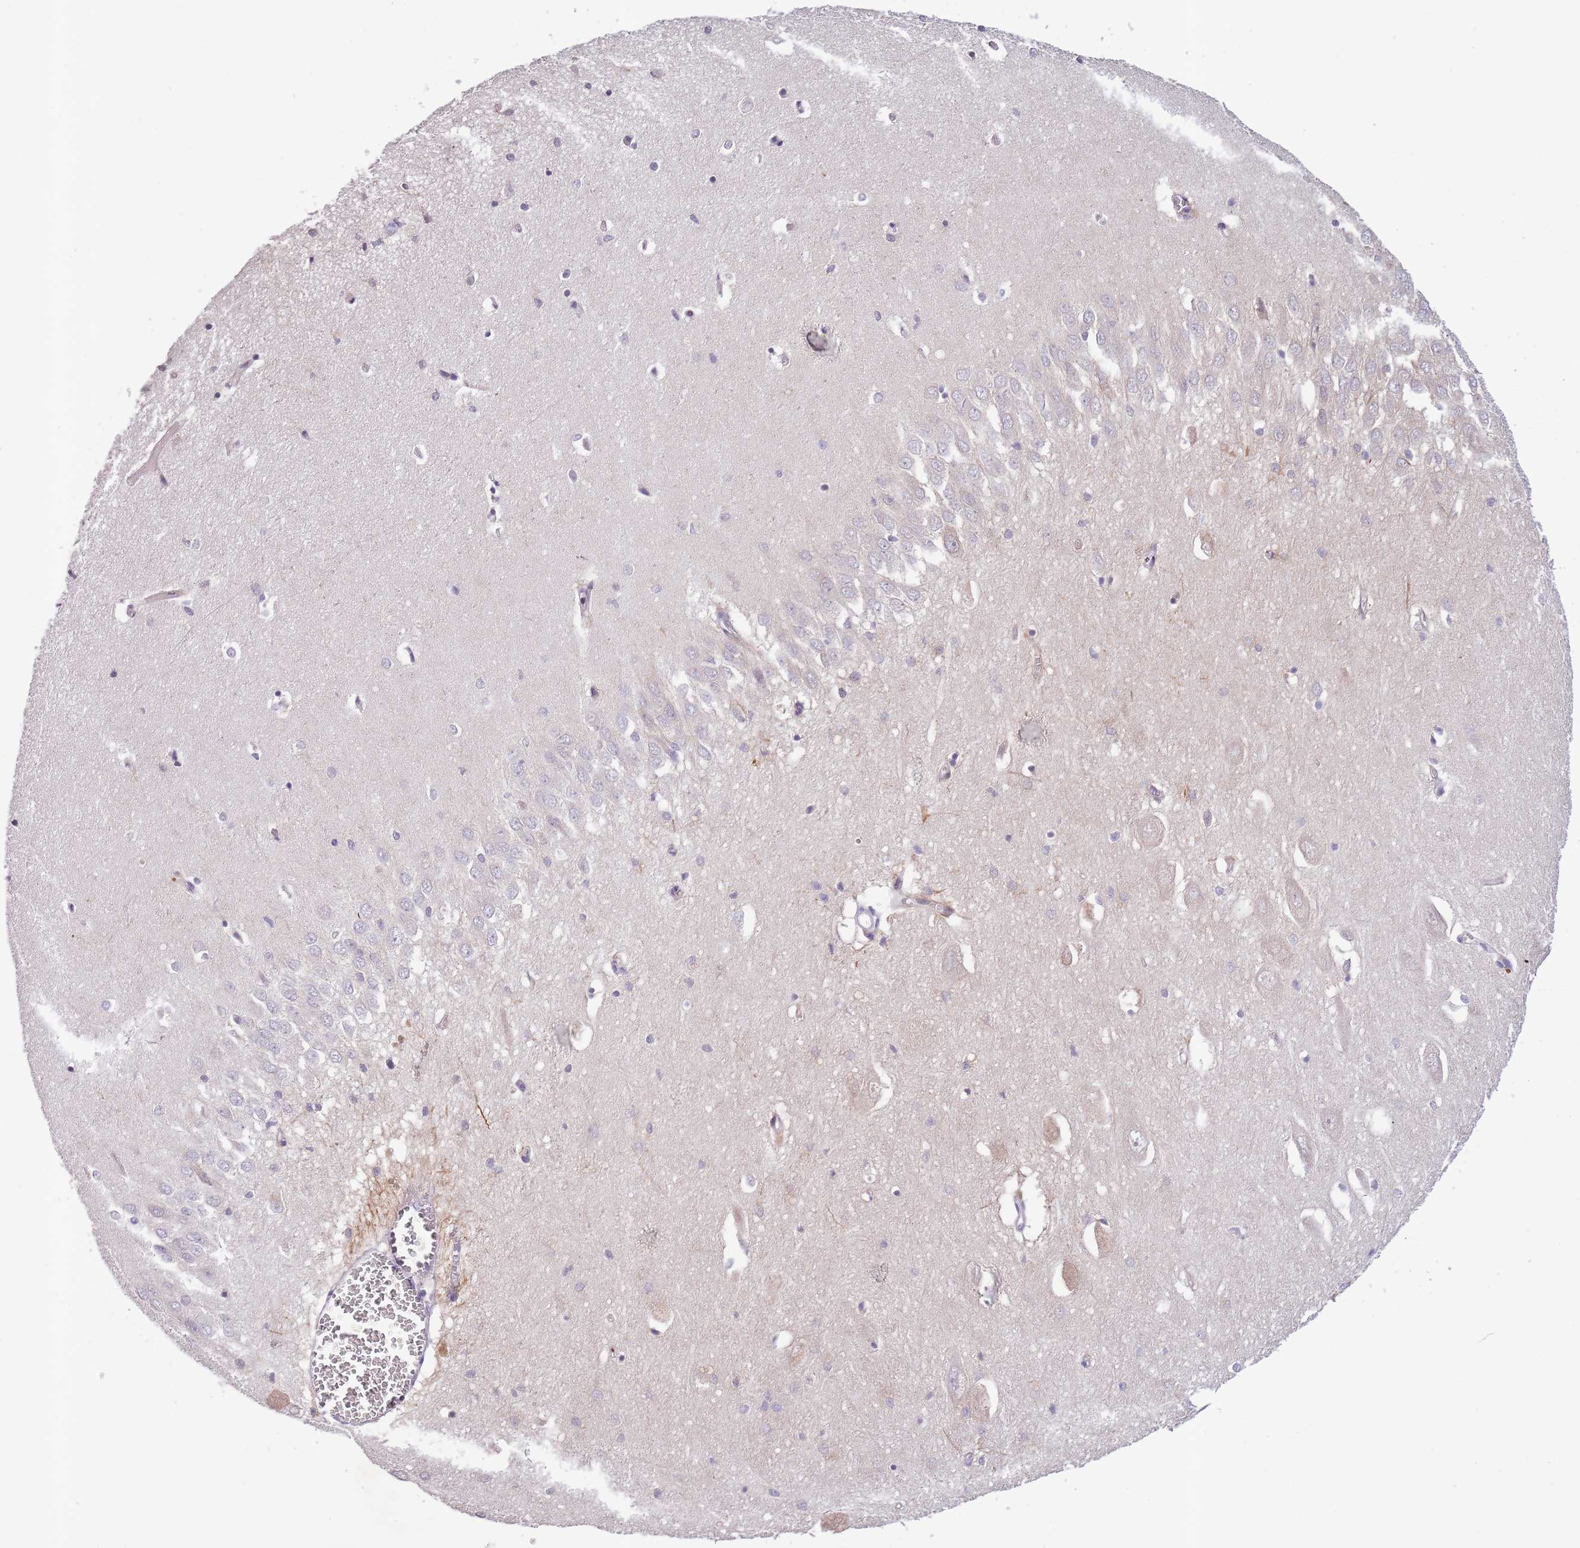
{"staining": {"intensity": "negative", "quantity": "none", "location": "none"}, "tissue": "hippocampus", "cell_type": "Glial cells", "image_type": "normal", "snomed": [{"axis": "morphology", "description": "Normal tissue, NOS"}, {"axis": "topography", "description": "Hippocampus"}], "caption": "An immunohistochemistry micrograph of benign hippocampus is shown. There is no staining in glial cells of hippocampus.", "gene": "ZNF658", "patient": {"sex": "female", "age": 64}}